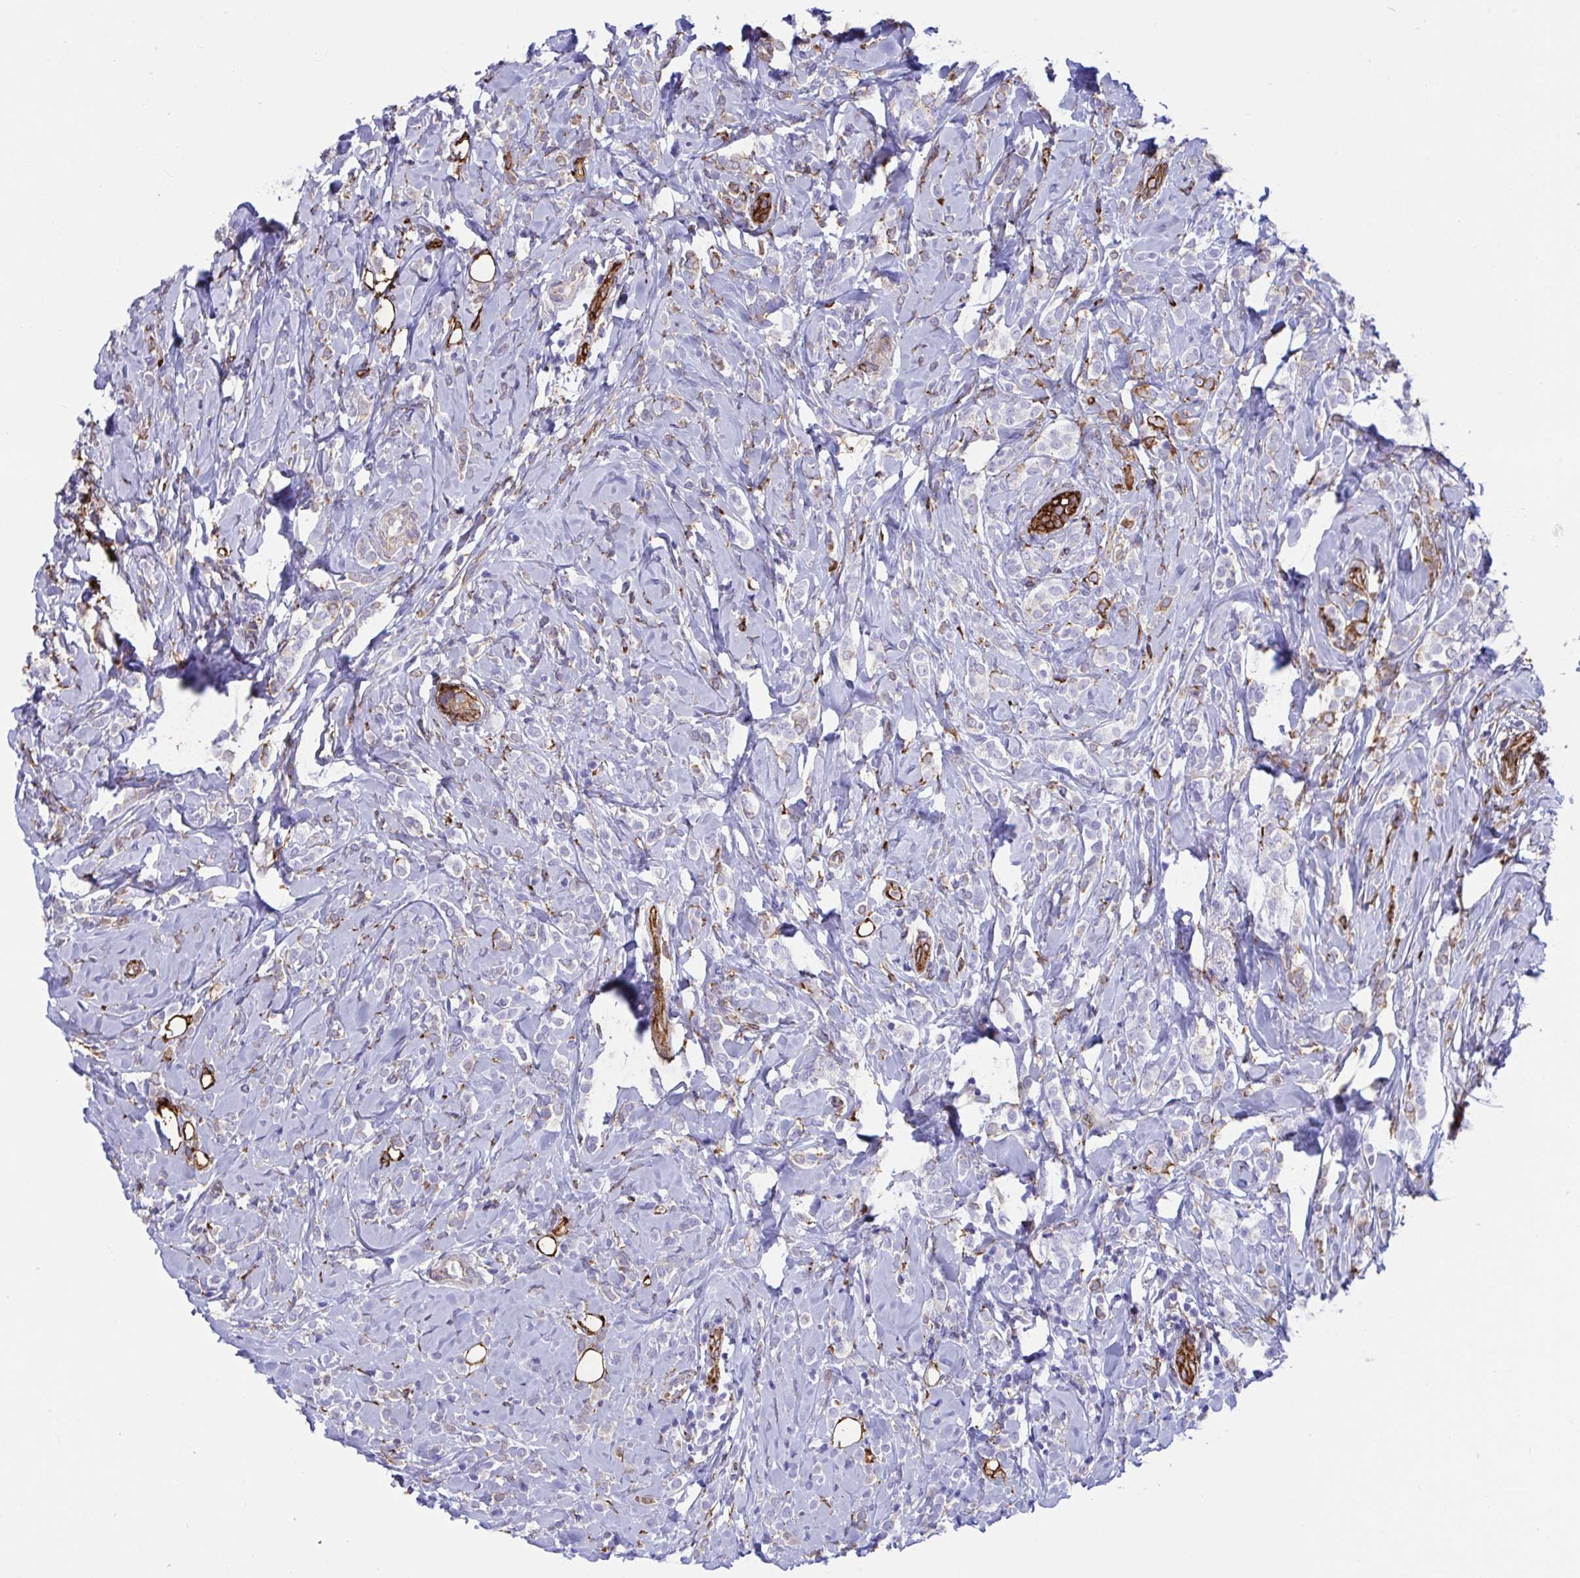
{"staining": {"intensity": "moderate", "quantity": "<25%", "location": "cytoplasmic/membranous"}, "tissue": "breast cancer", "cell_type": "Tumor cells", "image_type": "cancer", "snomed": [{"axis": "morphology", "description": "Lobular carcinoma"}, {"axis": "topography", "description": "Breast"}], "caption": "Approximately <25% of tumor cells in human lobular carcinoma (breast) demonstrate moderate cytoplasmic/membranous protein positivity as visualized by brown immunohistochemical staining.", "gene": "ASPH", "patient": {"sex": "female", "age": 49}}